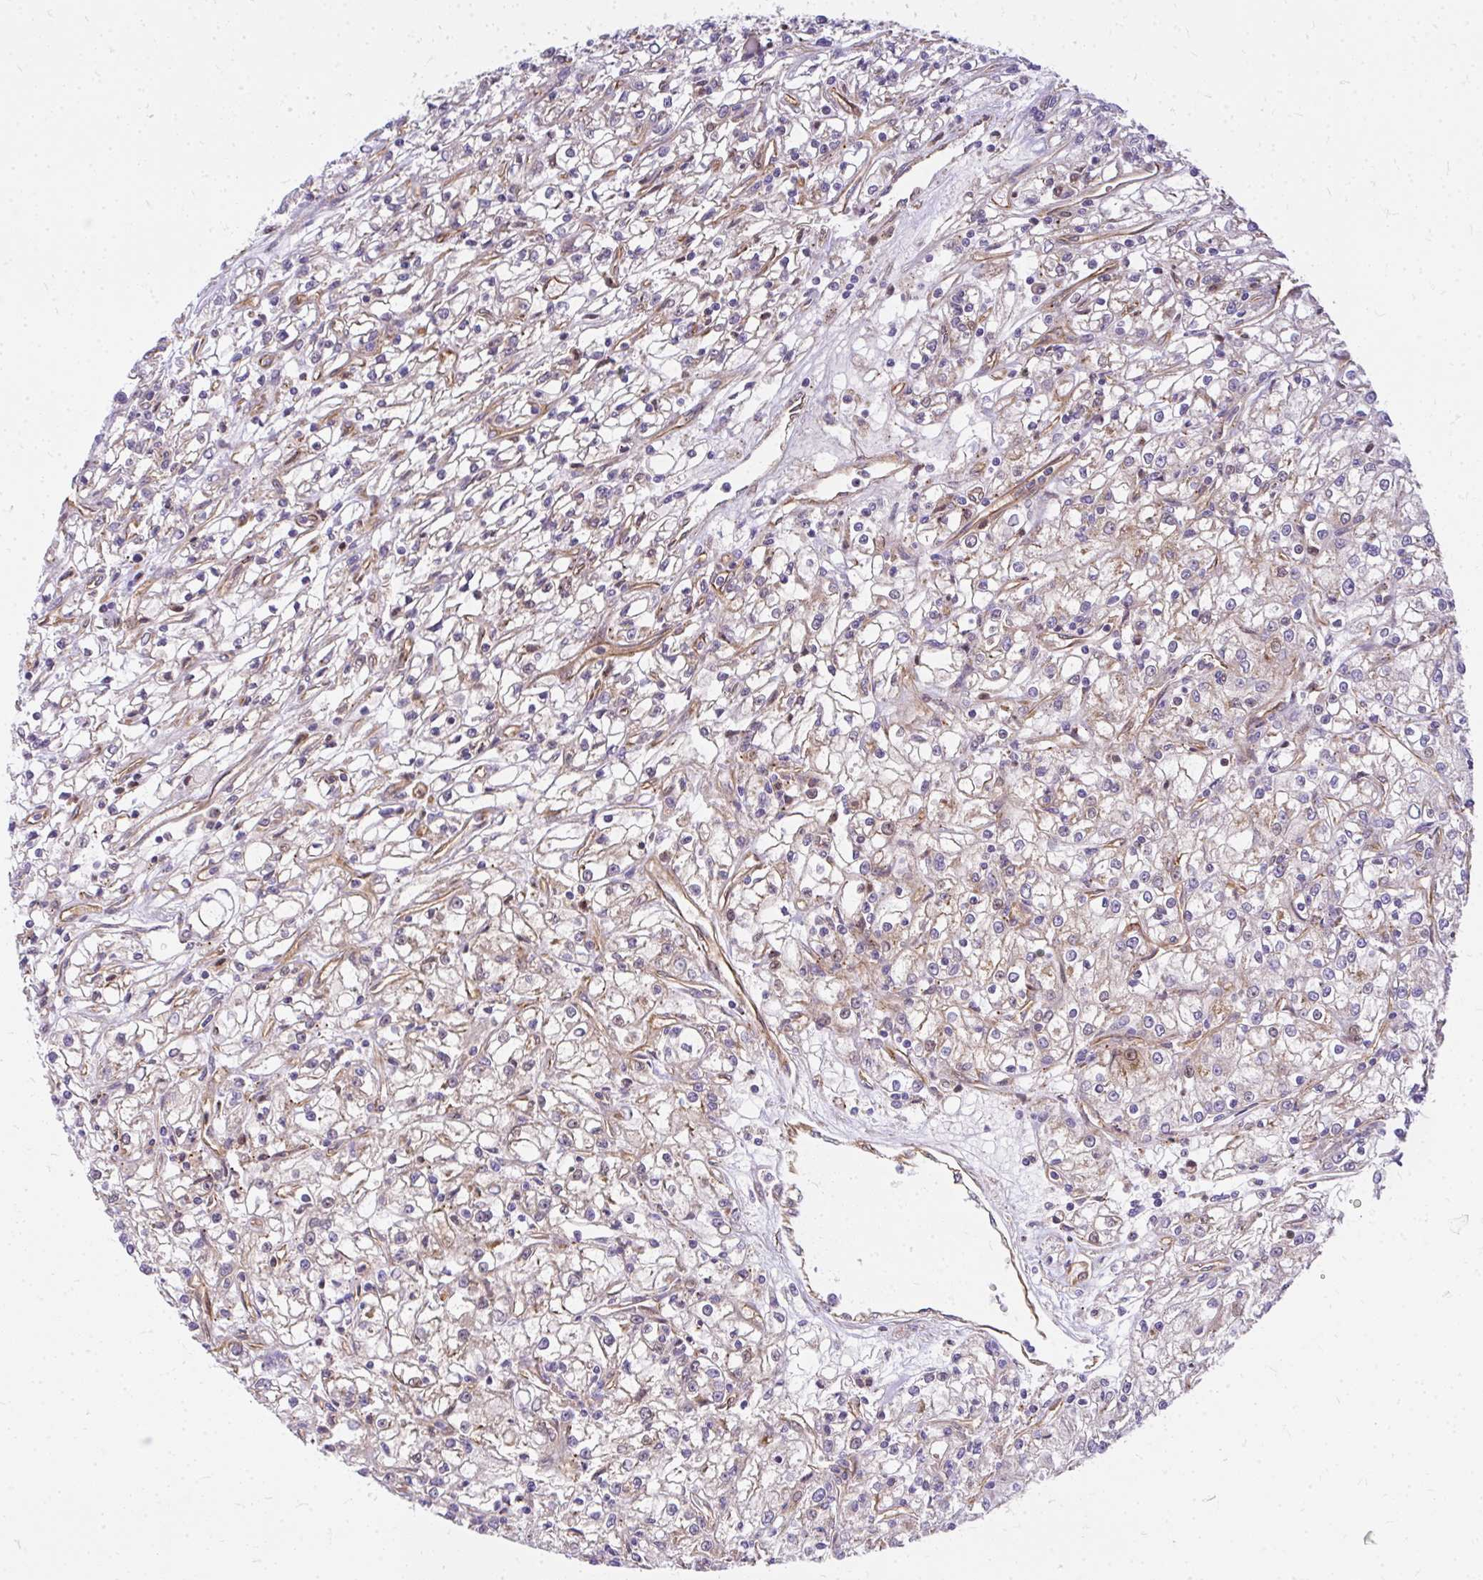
{"staining": {"intensity": "negative", "quantity": "none", "location": "none"}, "tissue": "renal cancer", "cell_type": "Tumor cells", "image_type": "cancer", "snomed": [{"axis": "morphology", "description": "Adenocarcinoma, NOS"}, {"axis": "topography", "description": "Kidney"}], "caption": "The micrograph exhibits no staining of tumor cells in renal cancer (adenocarcinoma).", "gene": "RSKR", "patient": {"sex": "female", "age": 59}}